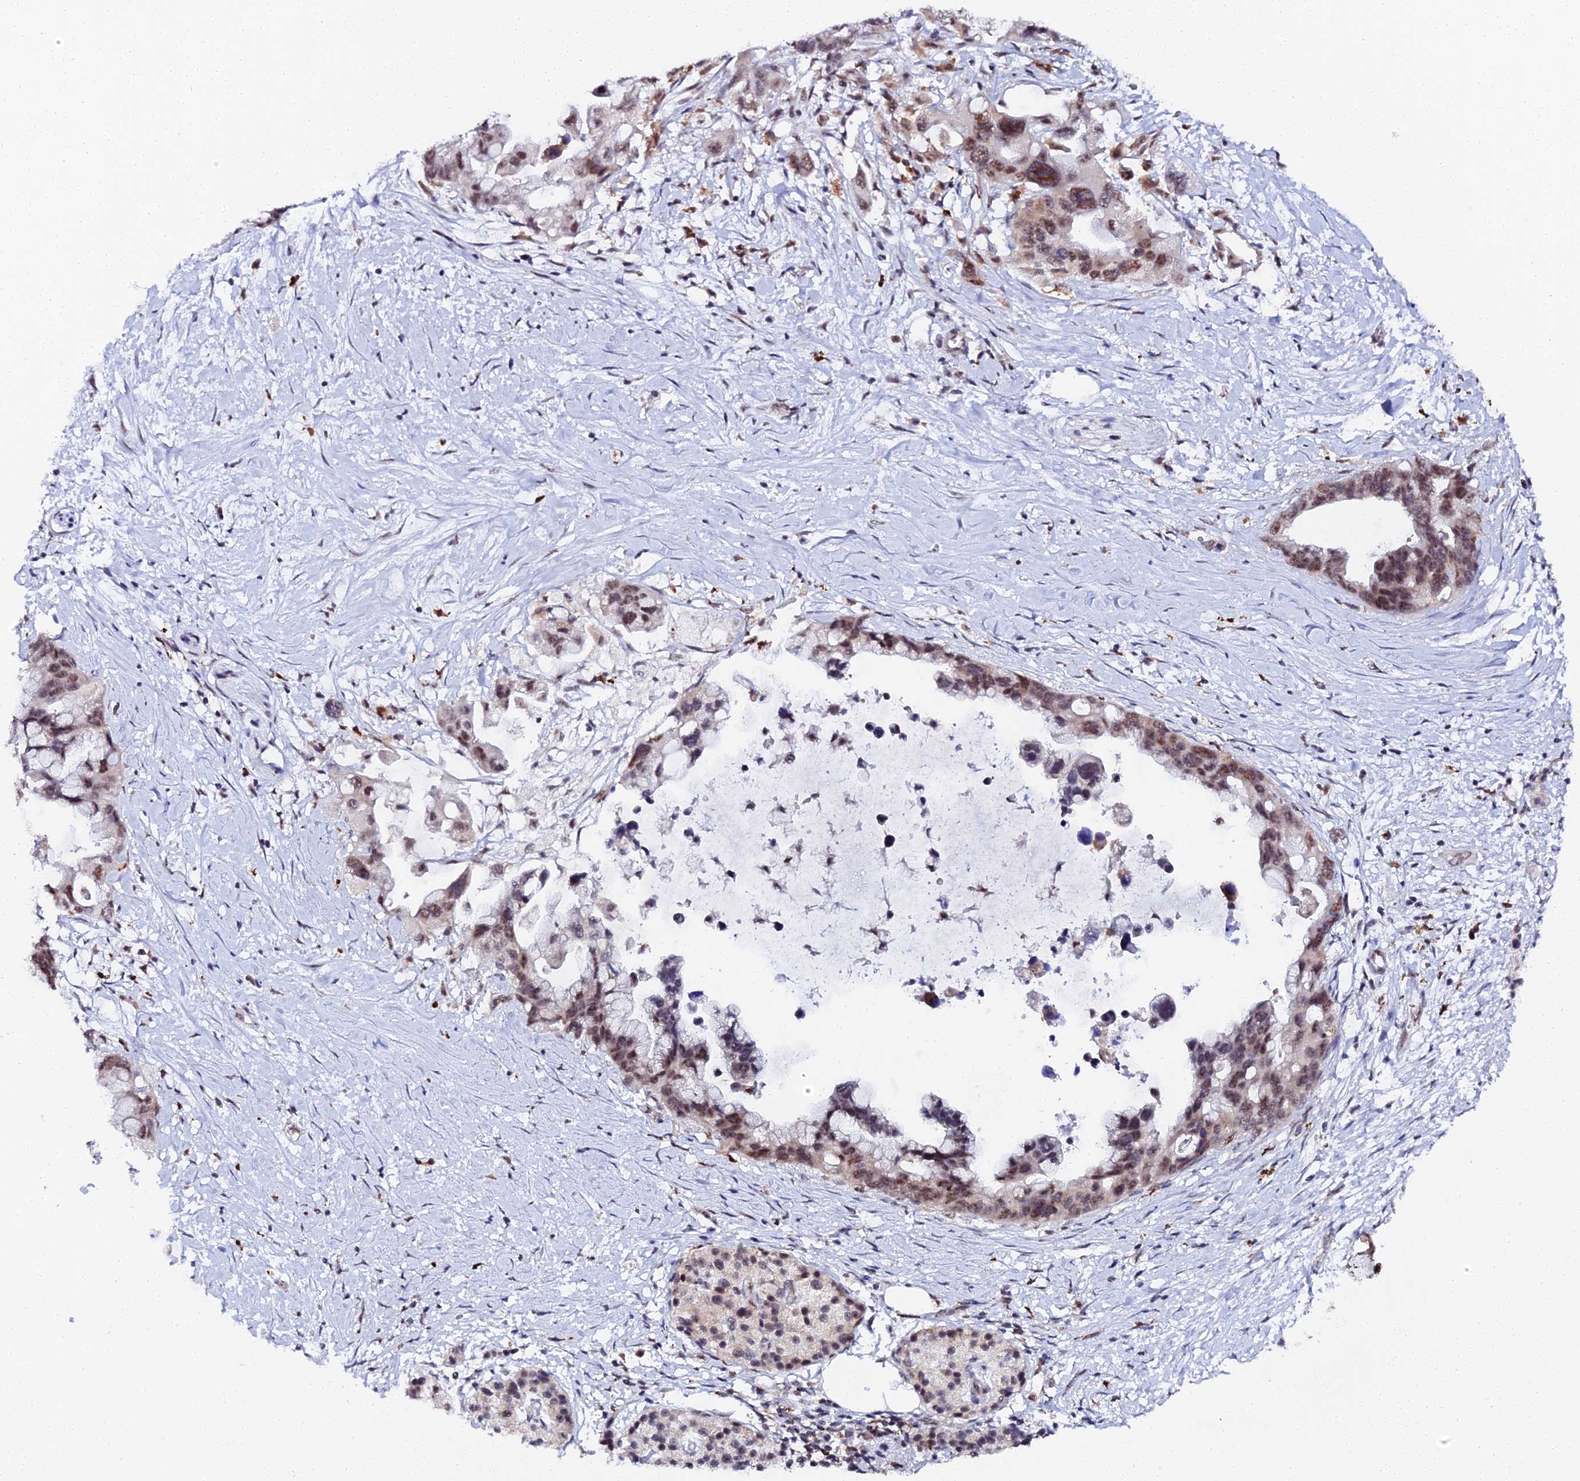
{"staining": {"intensity": "moderate", "quantity": ">75%", "location": "nuclear"}, "tissue": "pancreatic cancer", "cell_type": "Tumor cells", "image_type": "cancer", "snomed": [{"axis": "morphology", "description": "Adenocarcinoma, NOS"}, {"axis": "topography", "description": "Pancreas"}], "caption": "Approximately >75% of tumor cells in pancreatic adenocarcinoma show moderate nuclear protein expression as visualized by brown immunohistochemical staining.", "gene": "MAGOHB", "patient": {"sex": "female", "age": 83}}